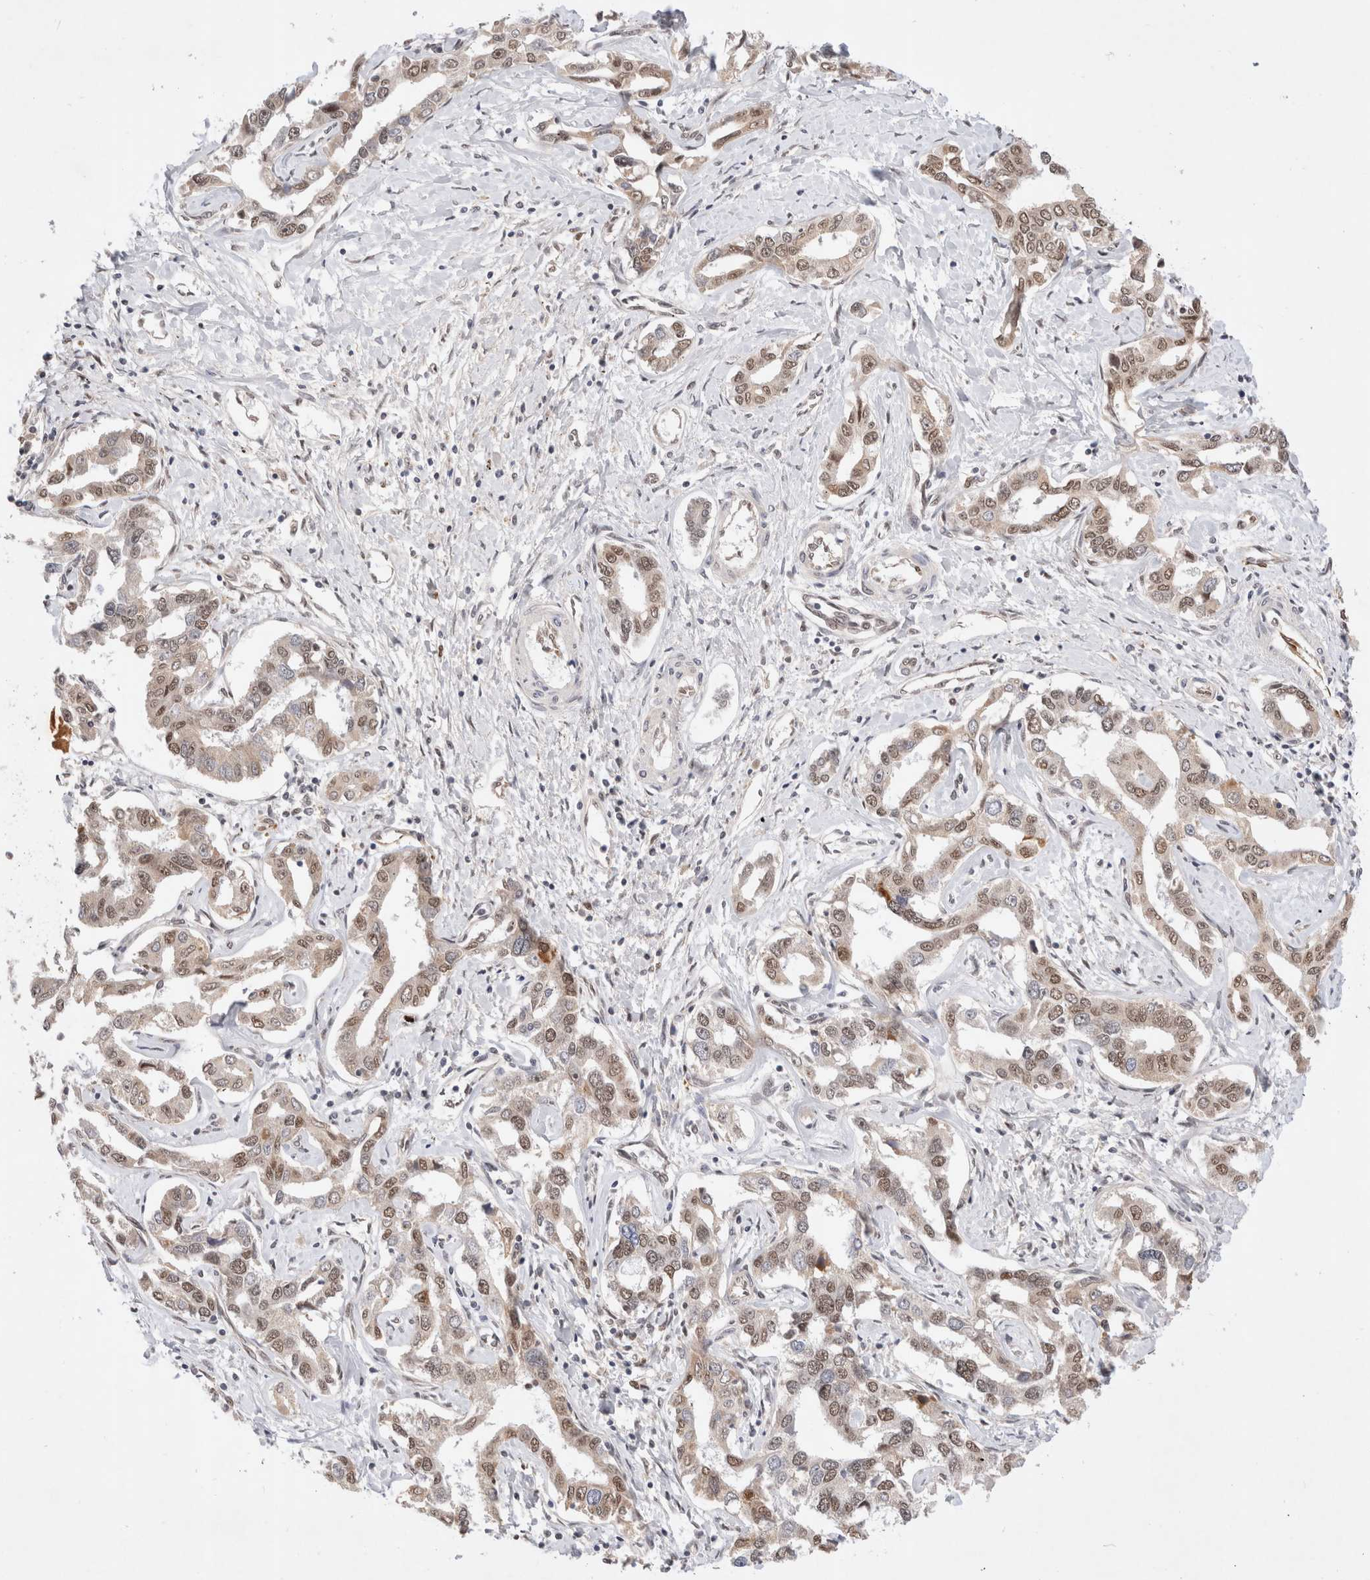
{"staining": {"intensity": "weak", "quantity": ">75%", "location": "nuclear"}, "tissue": "liver cancer", "cell_type": "Tumor cells", "image_type": "cancer", "snomed": [{"axis": "morphology", "description": "Cholangiocarcinoma"}, {"axis": "topography", "description": "Liver"}], "caption": "Weak nuclear positivity is identified in approximately >75% of tumor cells in cholangiocarcinoma (liver). (IHC, brightfield microscopy, high magnification).", "gene": "GTF2I", "patient": {"sex": "male", "age": 59}}